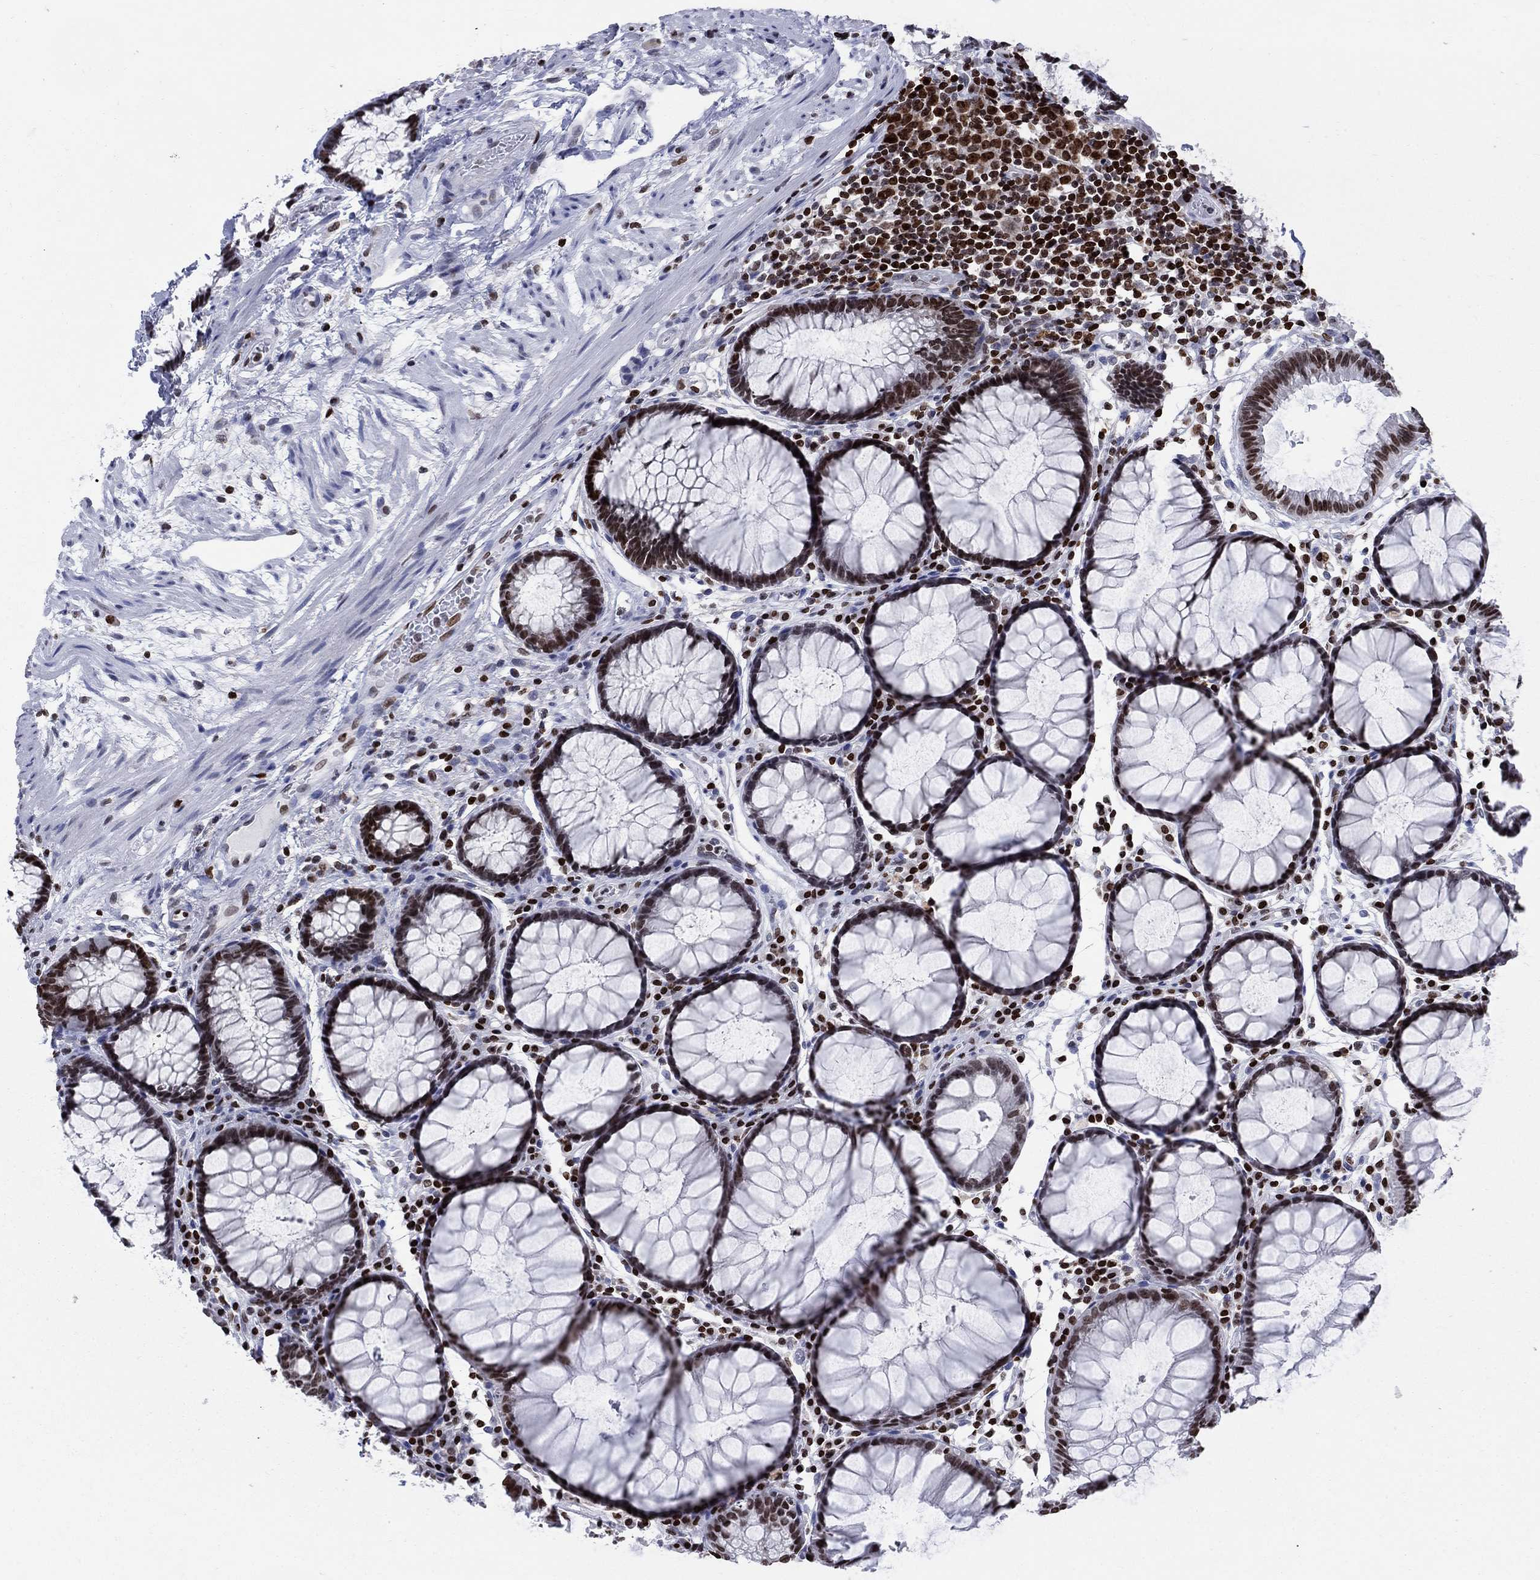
{"staining": {"intensity": "strong", "quantity": "25%-75%", "location": "nuclear"}, "tissue": "rectum", "cell_type": "Glandular cells", "image_type": "normal", "snomed": [{"axis": "morphology", "description": "Normal tissue, NOS"}, {"axis": "topography", "description": "Rectum"}], "caption": "IHC photomicrograph of benign rectum: rectum stained using immunohistochemistry shows high levels of strong protein expression localized specifically in the nuclear of glandular cells, appearing as a nuclear brown color.", "gene": "HMGA1", "patient": {"sex": "female", "age": 68}}